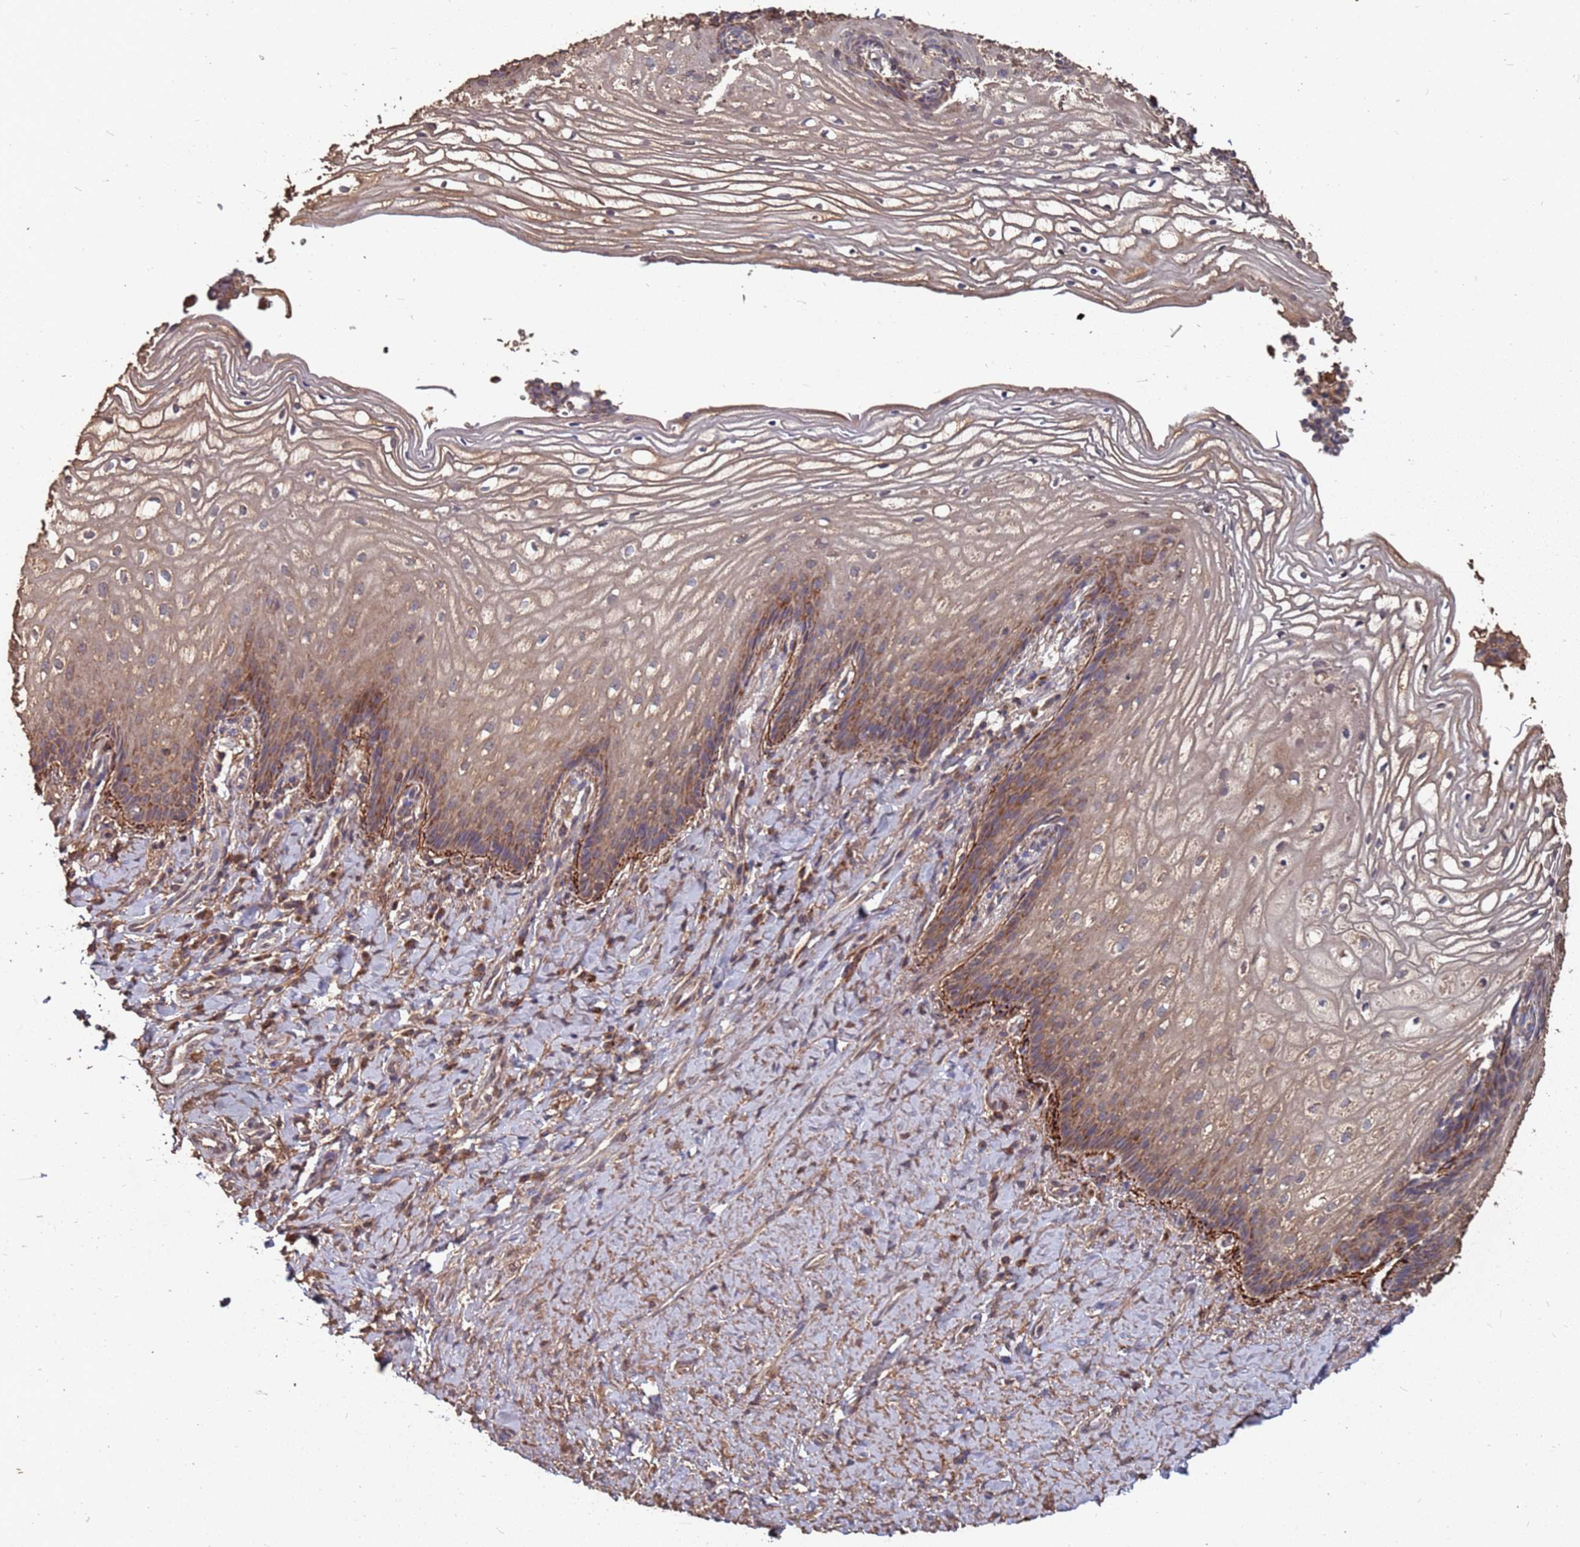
{"staining": {"intensity": "moderate", "quantity": "25%-75%", "location": "cytoplasmic/membranous"}, "tissue": "vagina", "cell_type": "Squamous epithelial cells", "image_type": "normal", "snomed": [{"axis": "morphology", "description": "Normal tissue, NOS"}, {"axis": "topography", "description": "Vagina"}], "caption": "Immunohistochemical staining of benign vagina demonstrates moderate cytoplasmic/membranous protein expression in about 25%-75% of squamous epithelial cells. Immunohistochemistry (ihc) stains the protein of interest in brown and the nuclei are stained blue.", "gene": "PRORP", "patient": {"sex": "female", "age": 60}}